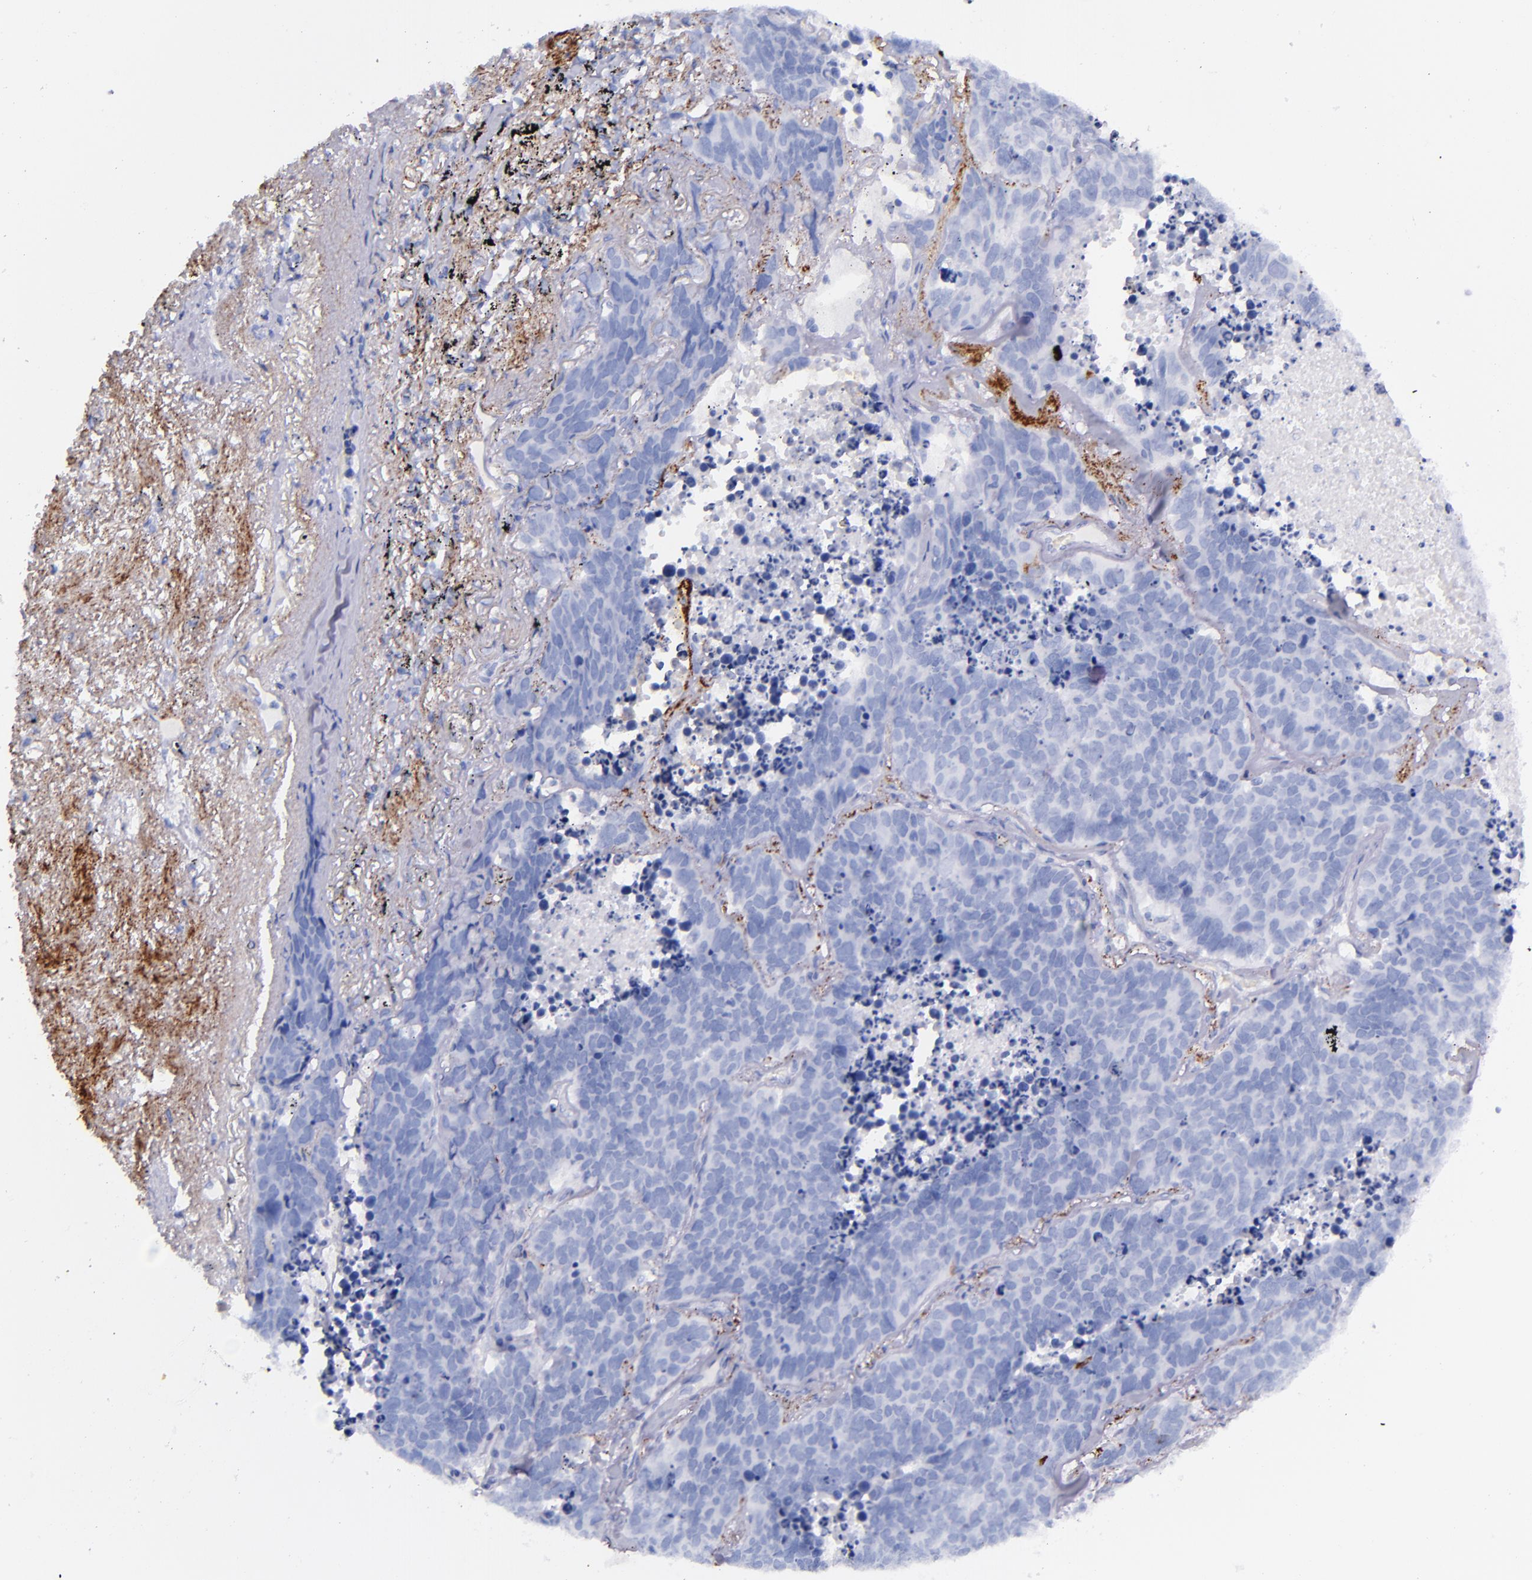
{"staining": {"intensity": "negative", "quantity": "none", "location": "none"}, "tissue": "lung cancer", "cell_type": "Tumor cells", "image_type": "cancer", "snomed": [{"axis": "morphology", "description": "Carcinoid, malignant, NOS"}, {"axis": "topography", "description": "Lung"}], "caption": "Carcinoid (malignant) (lung) stained for a protein using IHC exhibits no expression tumor cells.", "gene": "SFTPA2", "patient": {"sex": "male", "age": 60}}